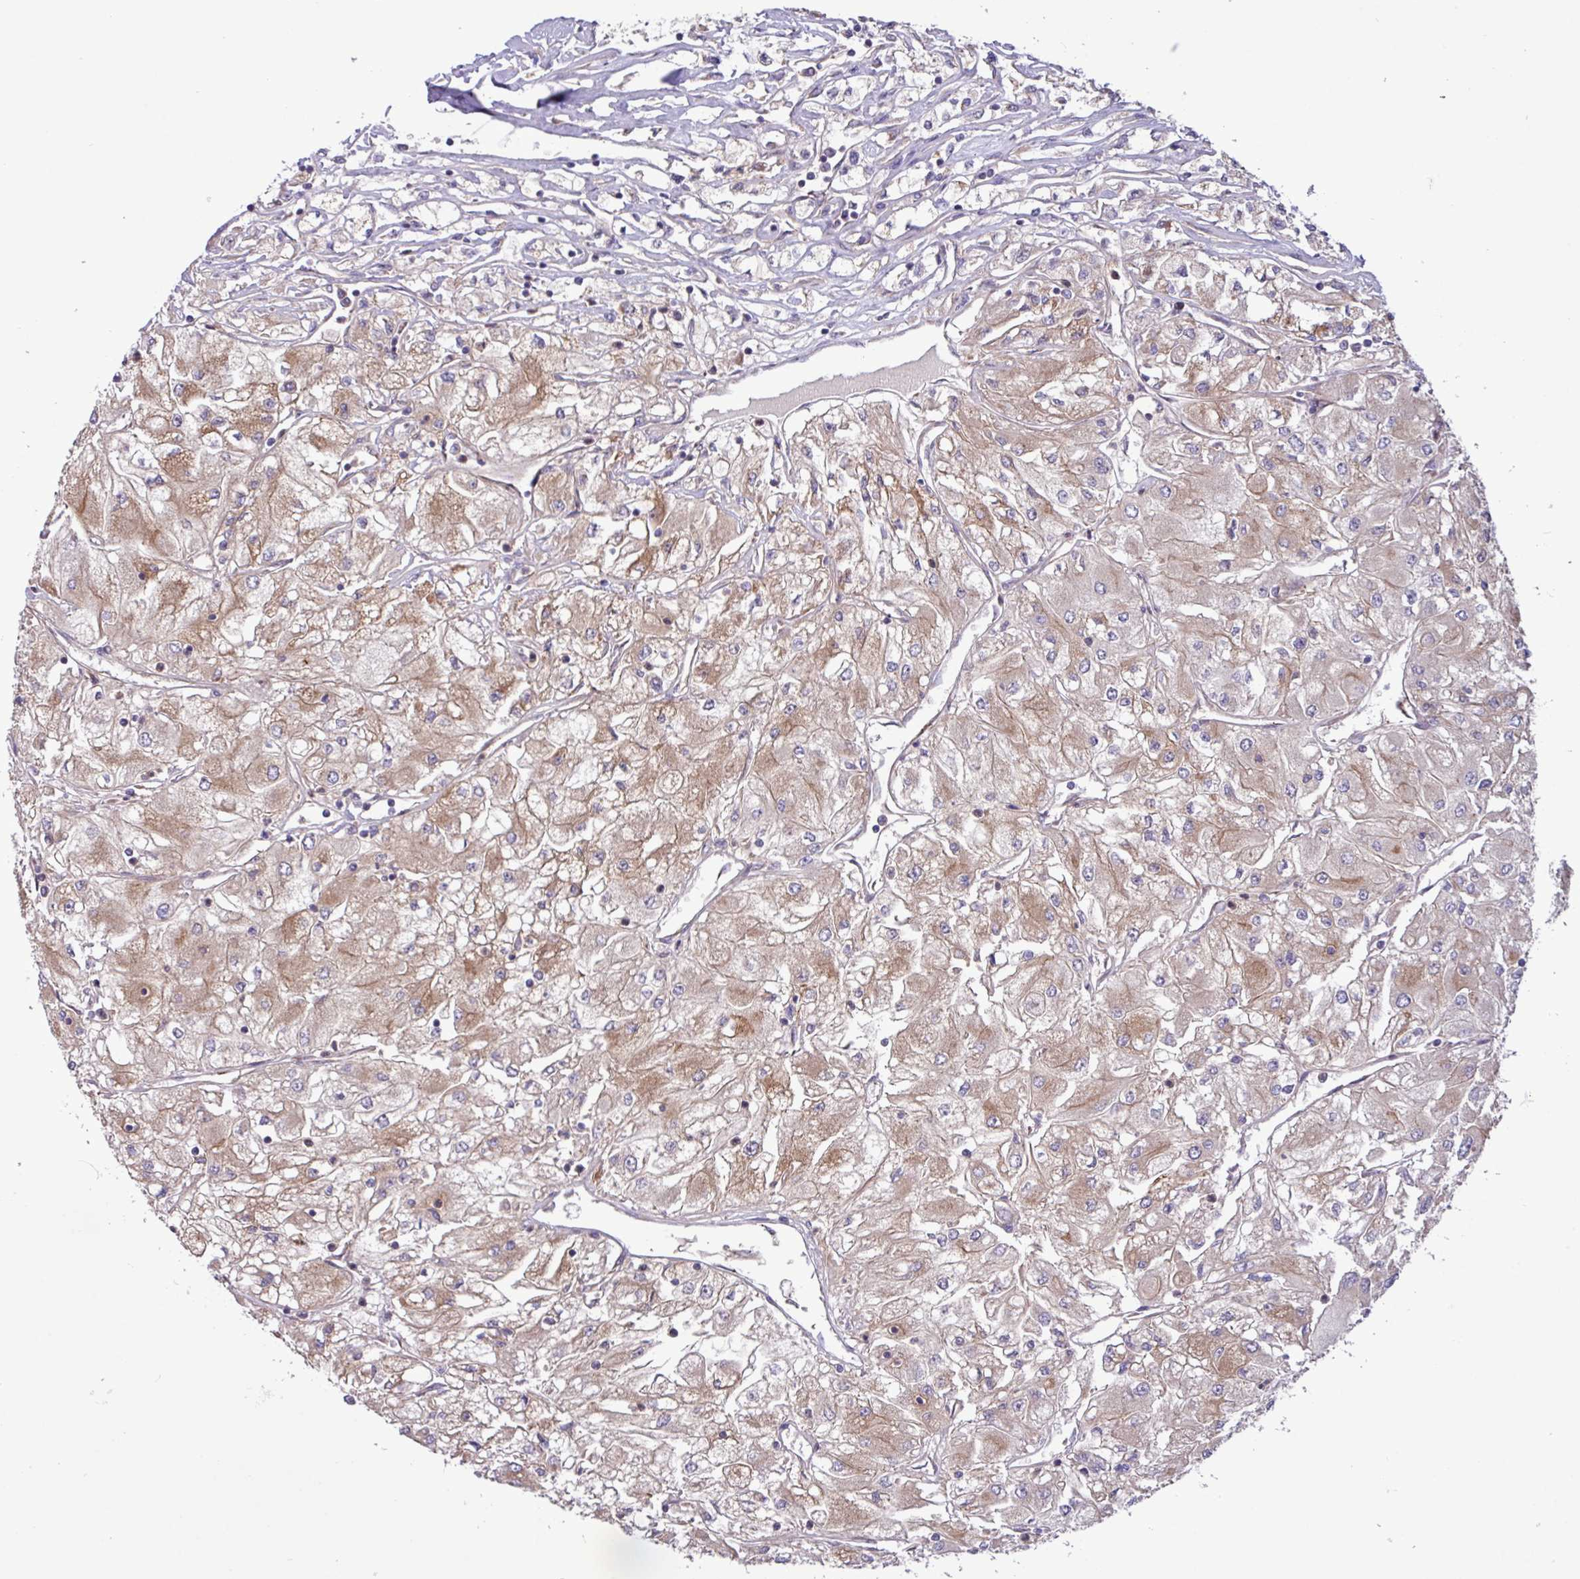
{"staining": {"intensity": "moderate", "quantity": "25%-75%", "location": "cytoplasmic/membranous"}, "tissue": "renal cancer", "cell_type": "Tumor cells", "image_type": "cancer", "snomed": [{"axis": "morphology", "description": "Adenocarcinoma, NOS"}, {"axis": "topography", "description": "Kidney"}], "caption": "DAB (3,3'-diaminobenzidine) immunohistochemical staining of human adenocarcinoma (renal) demonstrates moderate cytoplasmic/membranous protein positivity in about 25%-75% of tumor cells.", "gene": "RAB19", "patient": {"sex": "male", "age": 80}}